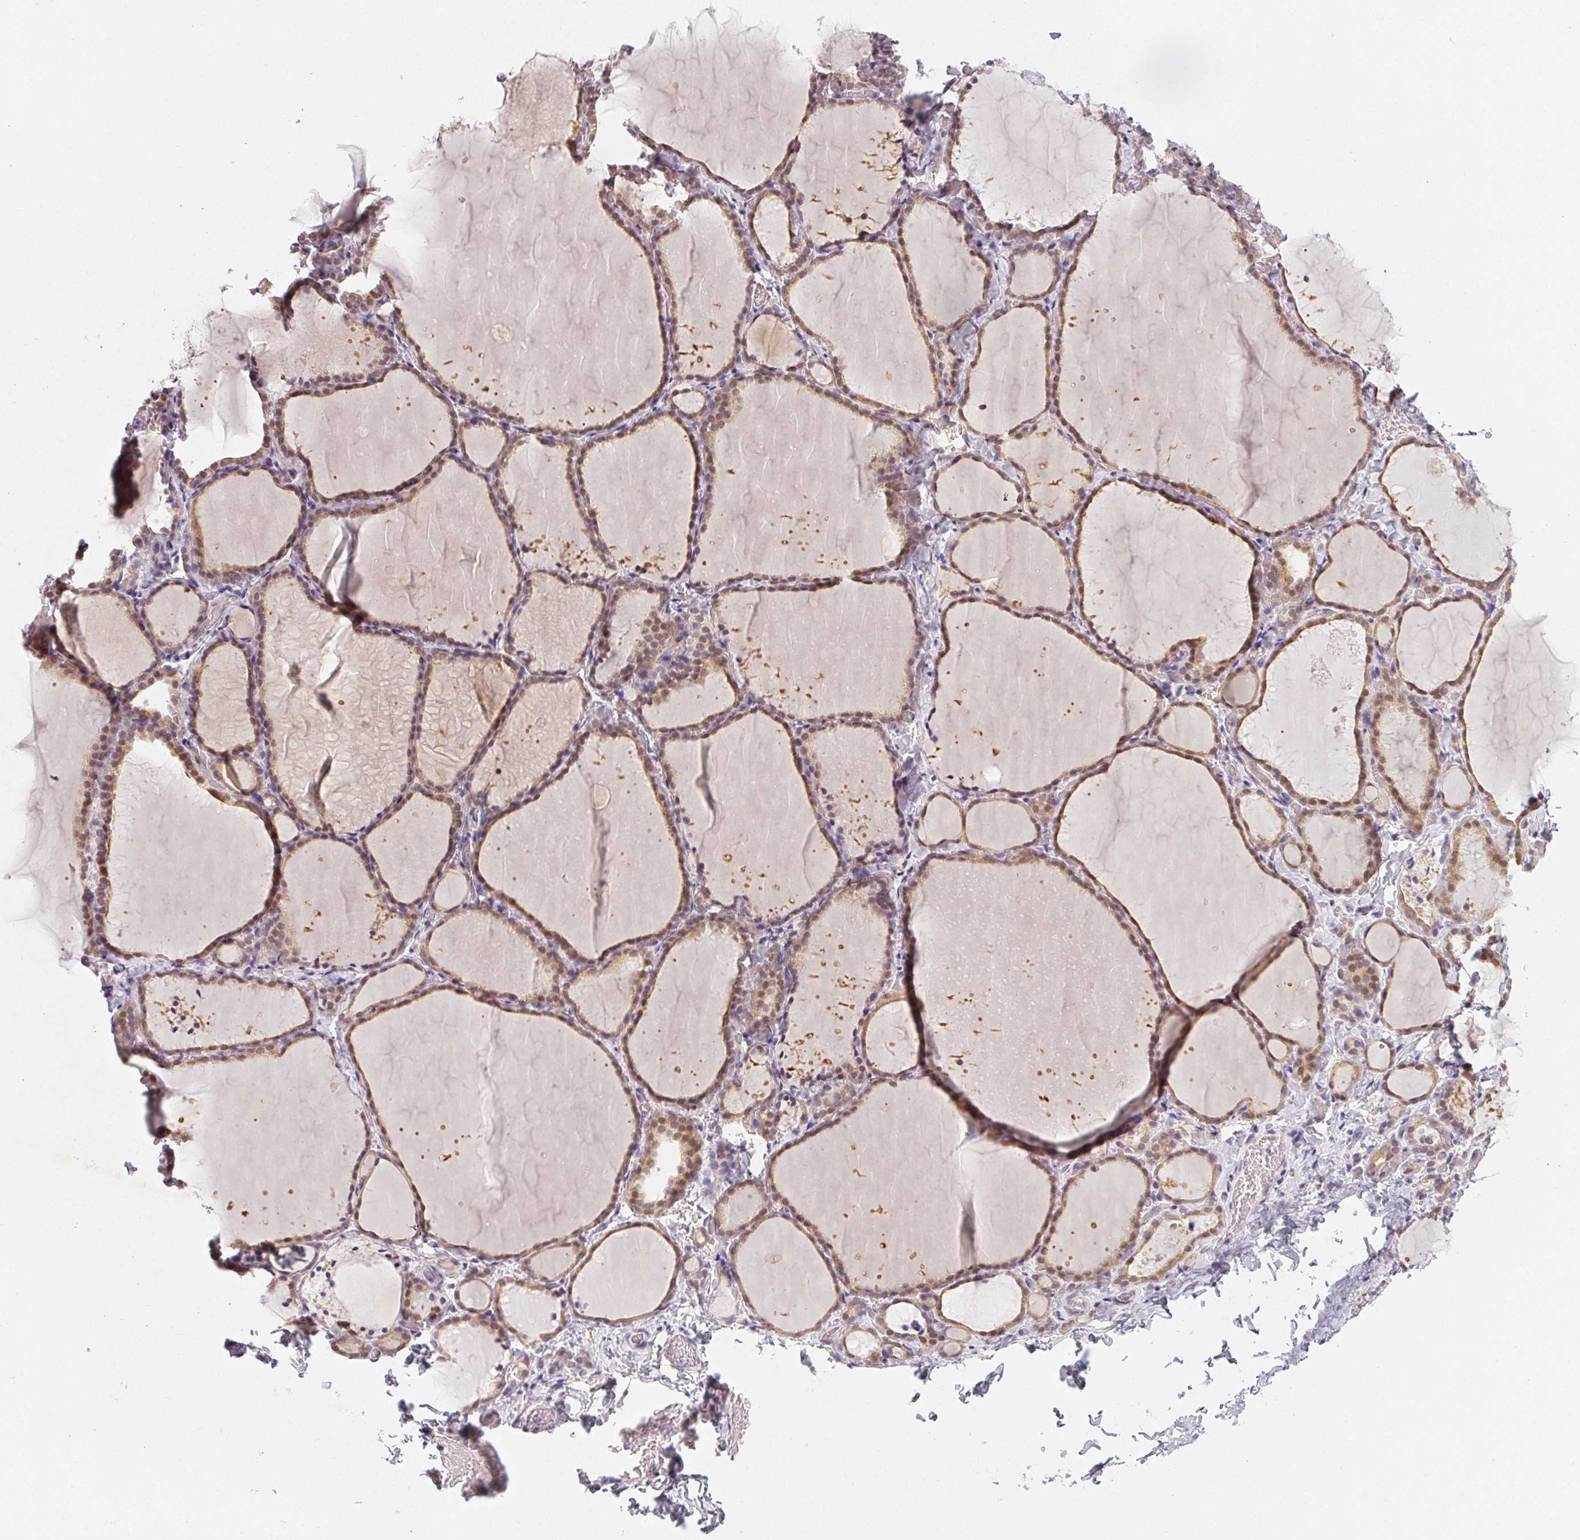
{"staining": {"intensity": "moderate", "quantity": ">75%", "location": "cytoplasmic/membranous,nuclear"}, "tissue": "thyroid gland", "cell_type": "Glandular cells", "image_type": "normal", "snomed": [{"axis": "morphology", "description": "Normal tissue, NOS"}, {"axis": "topography", "description": "Thyroid gland"}], "caption": "Immunohistochemistry histopathology image of benign human thyroid gland stained for a protein (brown), which exhibits medium levels of moderate cytoplasmic/membranous,nuclear positivity in approximately >75% of glandular cells.", "gene": "LRRC23", "patient": {"sex": "female", "age": 22}}